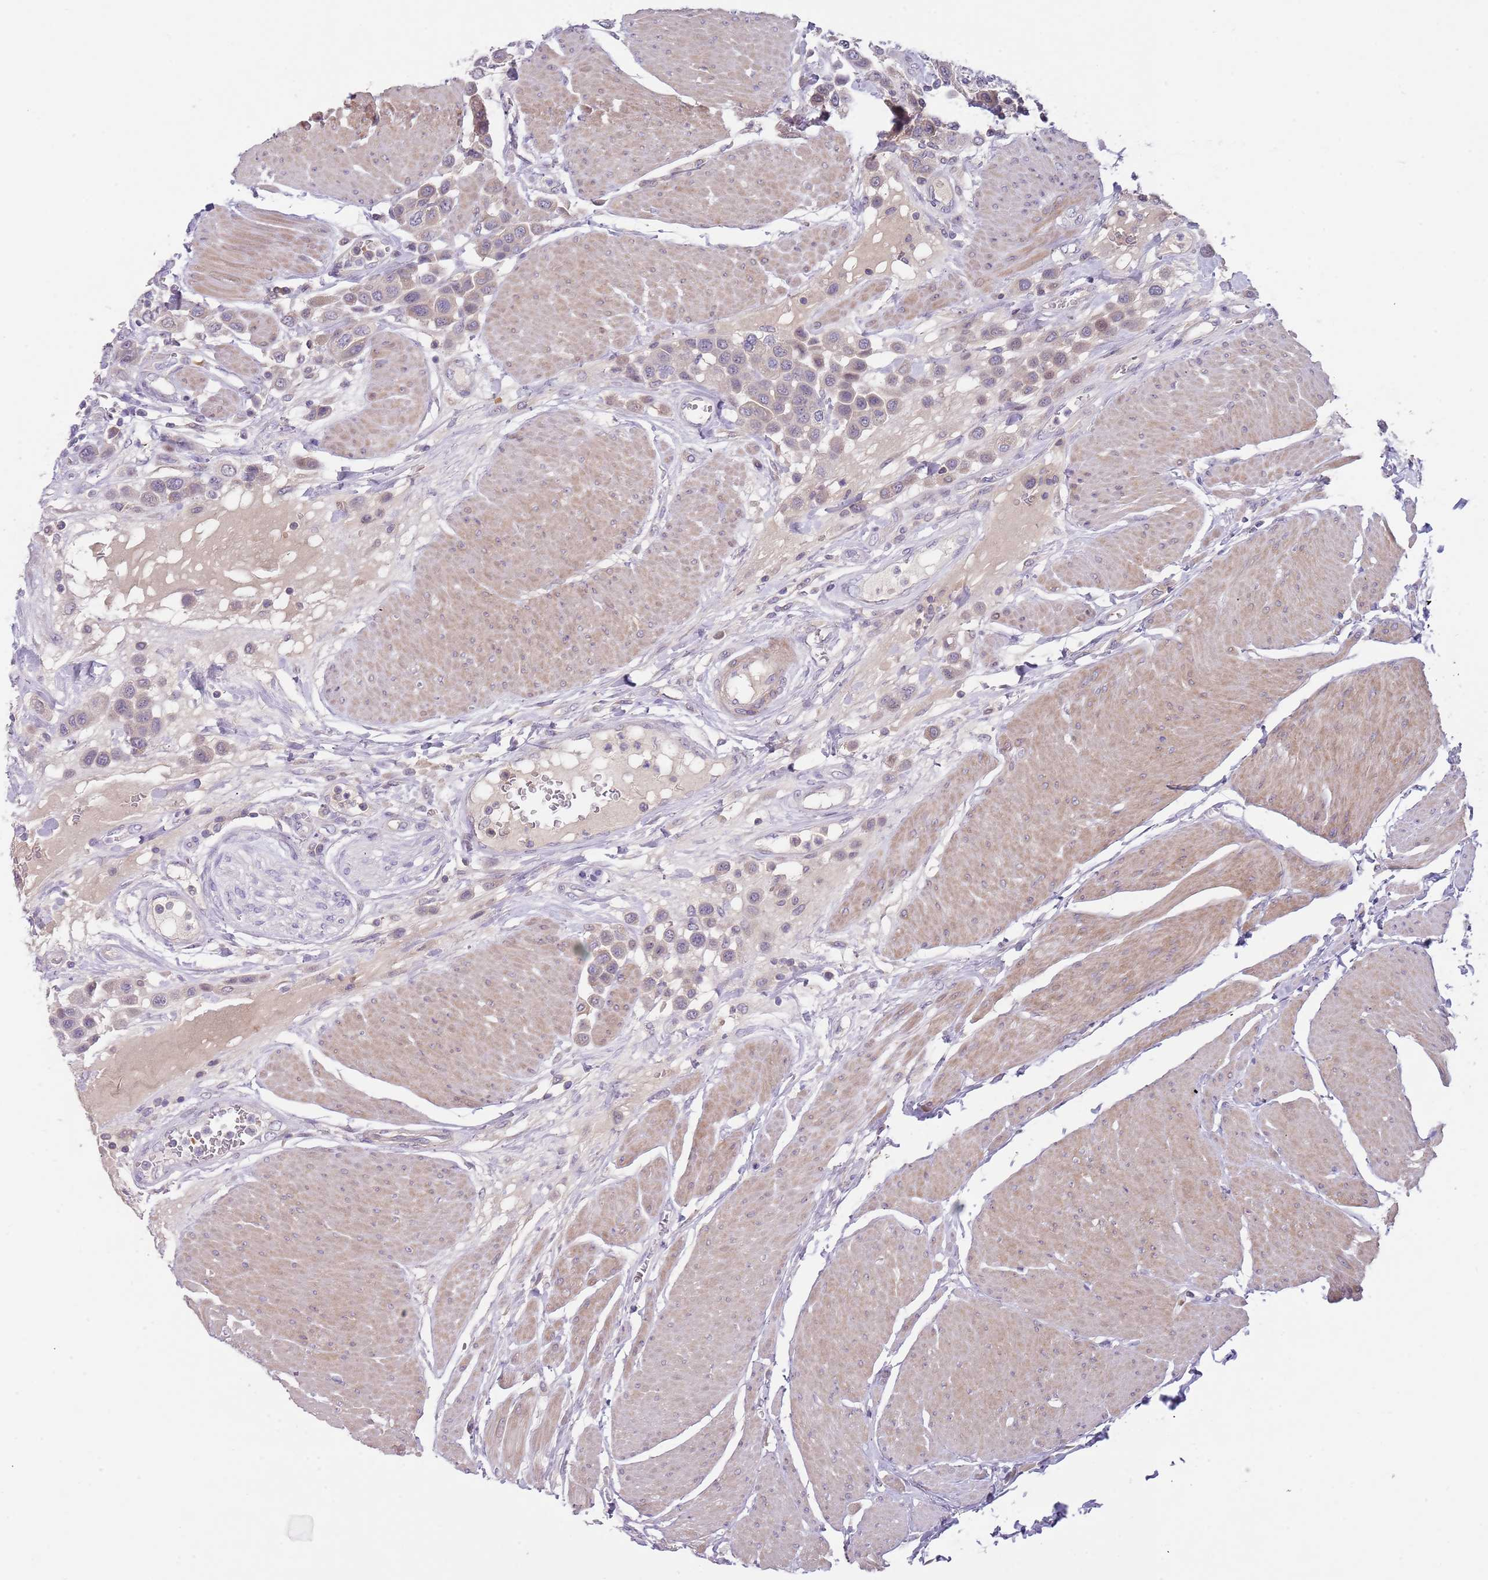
{"staining": {"intensity": "weak", "quantity": "<25%", "location": "cytoplasmic/membranous"}, "tissue": "urothelial cancer", "cell_type": "Tumor cells", "image_type": "cancer", "snomed": [{"axis": "morphology", "description": "Urothelial carcinoma, High grade"}, {"axis": "topography", "description": "Urinary bladder"}], "caption": "Tumor cells show no significant protein staining in urothelial cancer.", "gene": "PRAC1", "patient": {"sex": "male", "age": 50}}